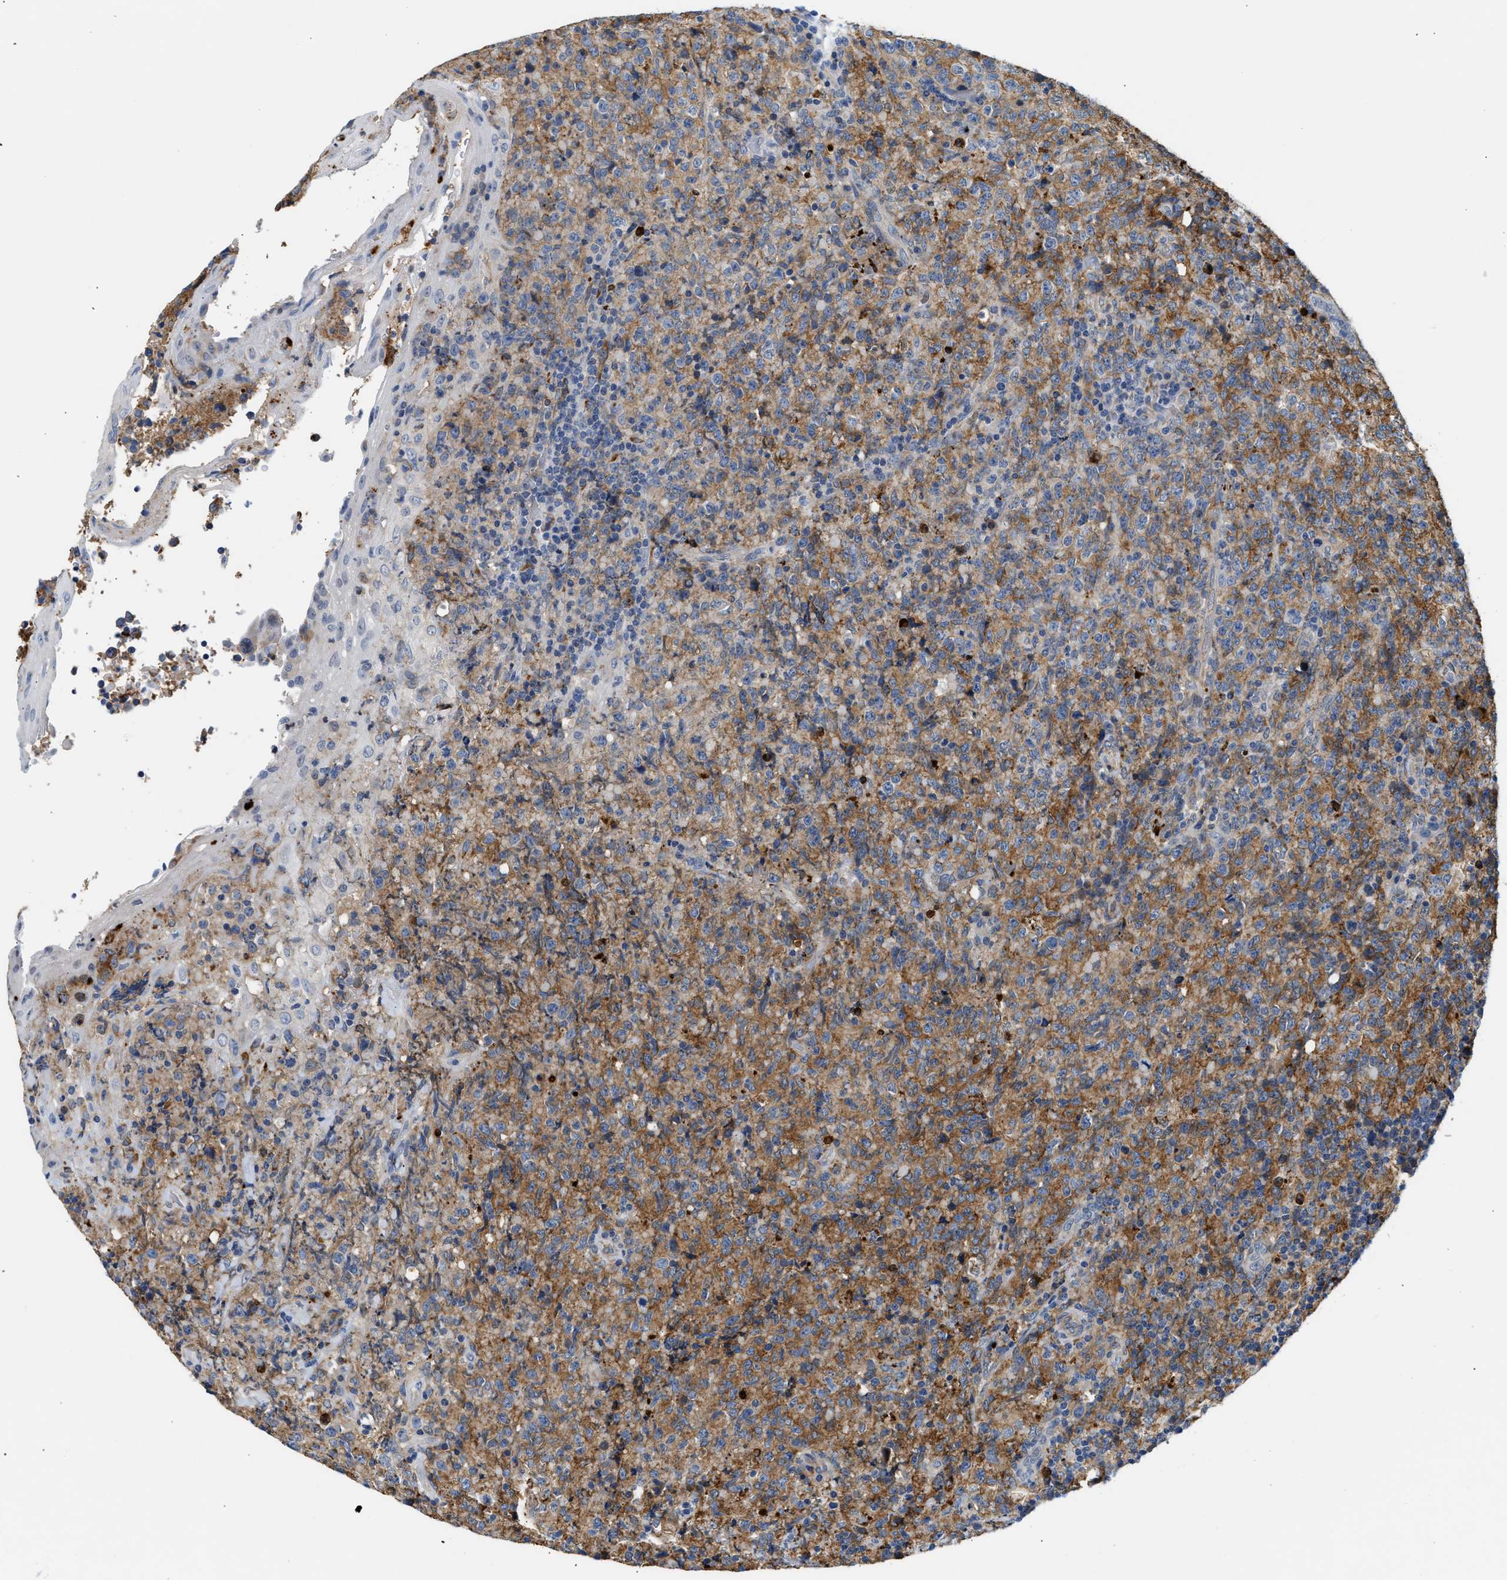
{"staining": {"intensity": "moderate", "quantity": "25%-75%", "location": "cytoplasmic/membranous"}, "tissue": "lymphoma", "cell_type": "Tumor cells", "image_type": "cancer", "snomed": [{"axis": "morphology", "description": "Malignant lymphoma, non-Hodgkin's type, High grade"}, {"axis": "topography", "description": "Tonsil"}], "caption": "Moderate cytoplasmic/membranous protein staining is identified in approximately 25%-75% of tumor cells in lymphoma.", "gene": "PPM1L", "patient": {"sex": "female", "age": 36}}